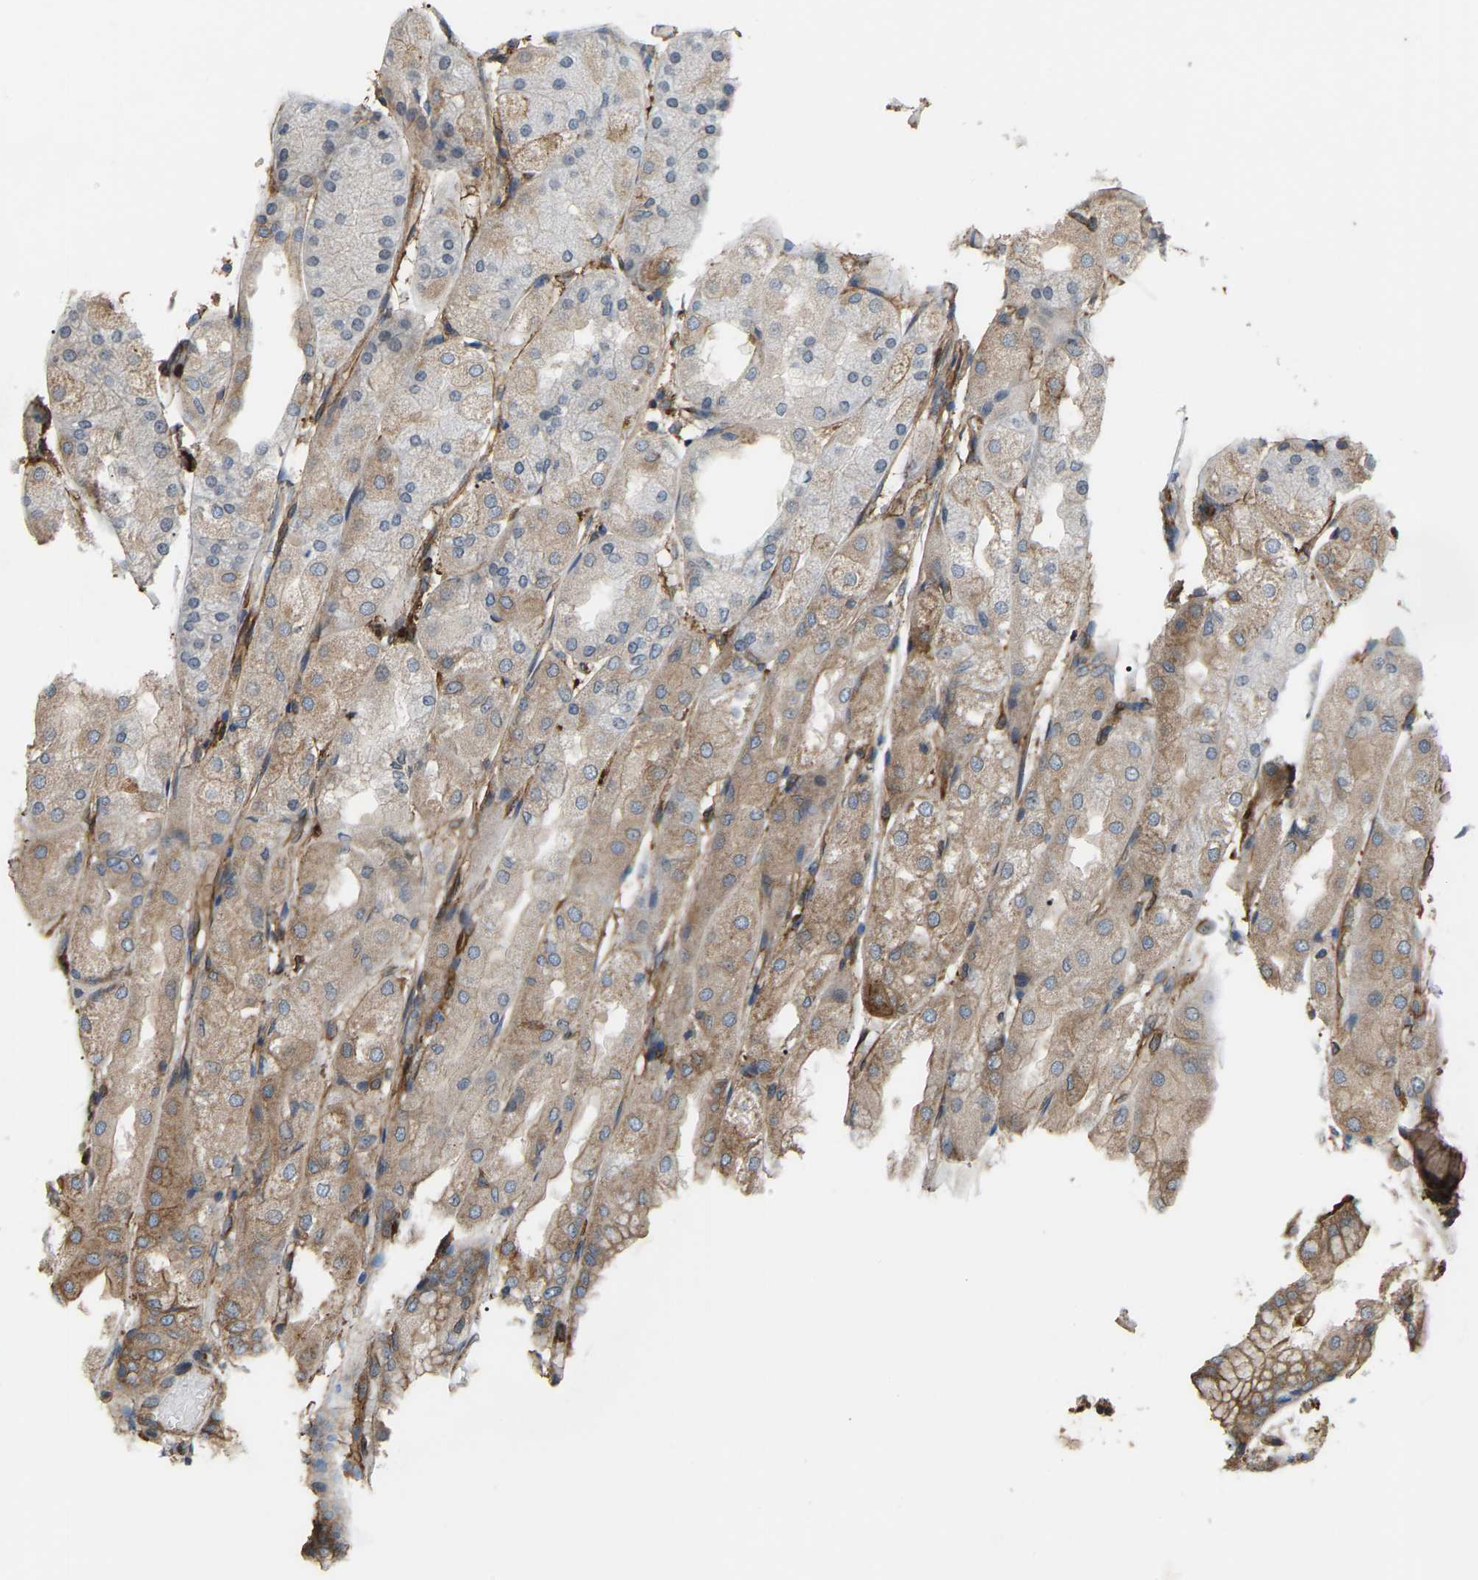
{"staining": {"intensity": "moderate", "quantity": ">75%", "location": "cytoplasmic/membranous"}, "tissue": "stomach", "cell_type": "Glandular cells", "image_type": "normal", "snomed": [{"axis": "morphology", "description": "Normal tissue, NOS"}, {"axis": "topography", "description": "Stomach, upper"}], "caption": "Immunohistochemical staining of unremarkable human stomach shows medium levels of moderate cytoplasmic/membranous positivity in approximately >75% of glandular cells. The staining was performed using DAB (3,3'-diaminobenzidine) to visualize the protein expression in brown, while the nuclei were stained in blue with hematoxylin (Magnification: 20x).", "gene": "PICALM", "patient": {"sex": "male", "age": 72}}